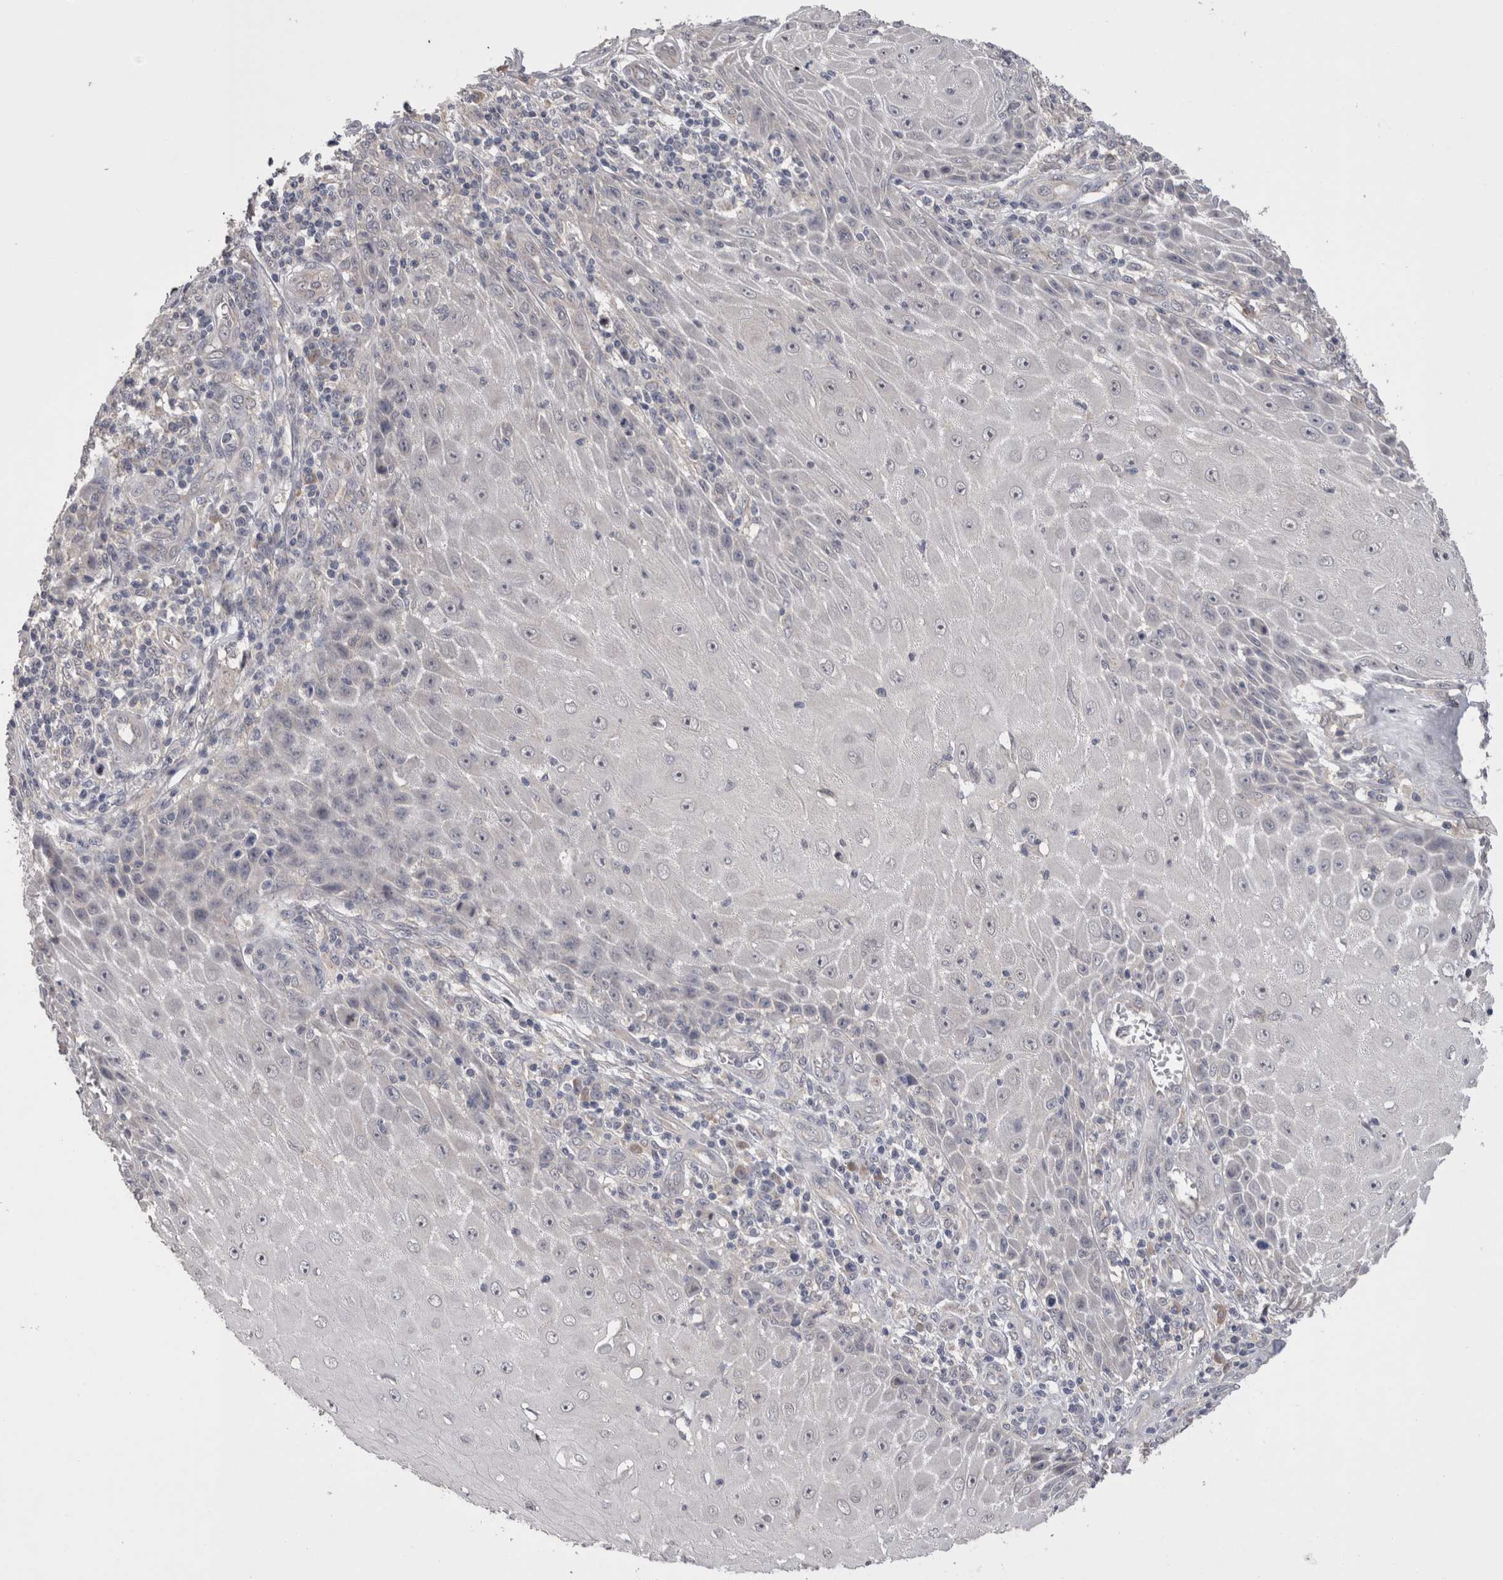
{"staining": {"intensity": "negative", "quantity": "none", "location": "none"}, "tissue": "skin cancer", "cell_type": "Tumor cells", "image_type": "cancer", "snomed": [{"axis": "morphology", "description": "Squamous cell carcinoma, NOS"}, {"axis": "topography", "description": "Skin"}], "caption": "A micrograph of skin squamous cell carcinoma stained for a protein displays no brown staining in tumor cells.", "gene": "DCTN6", "patient": {"sex": "female", "age": 73}}